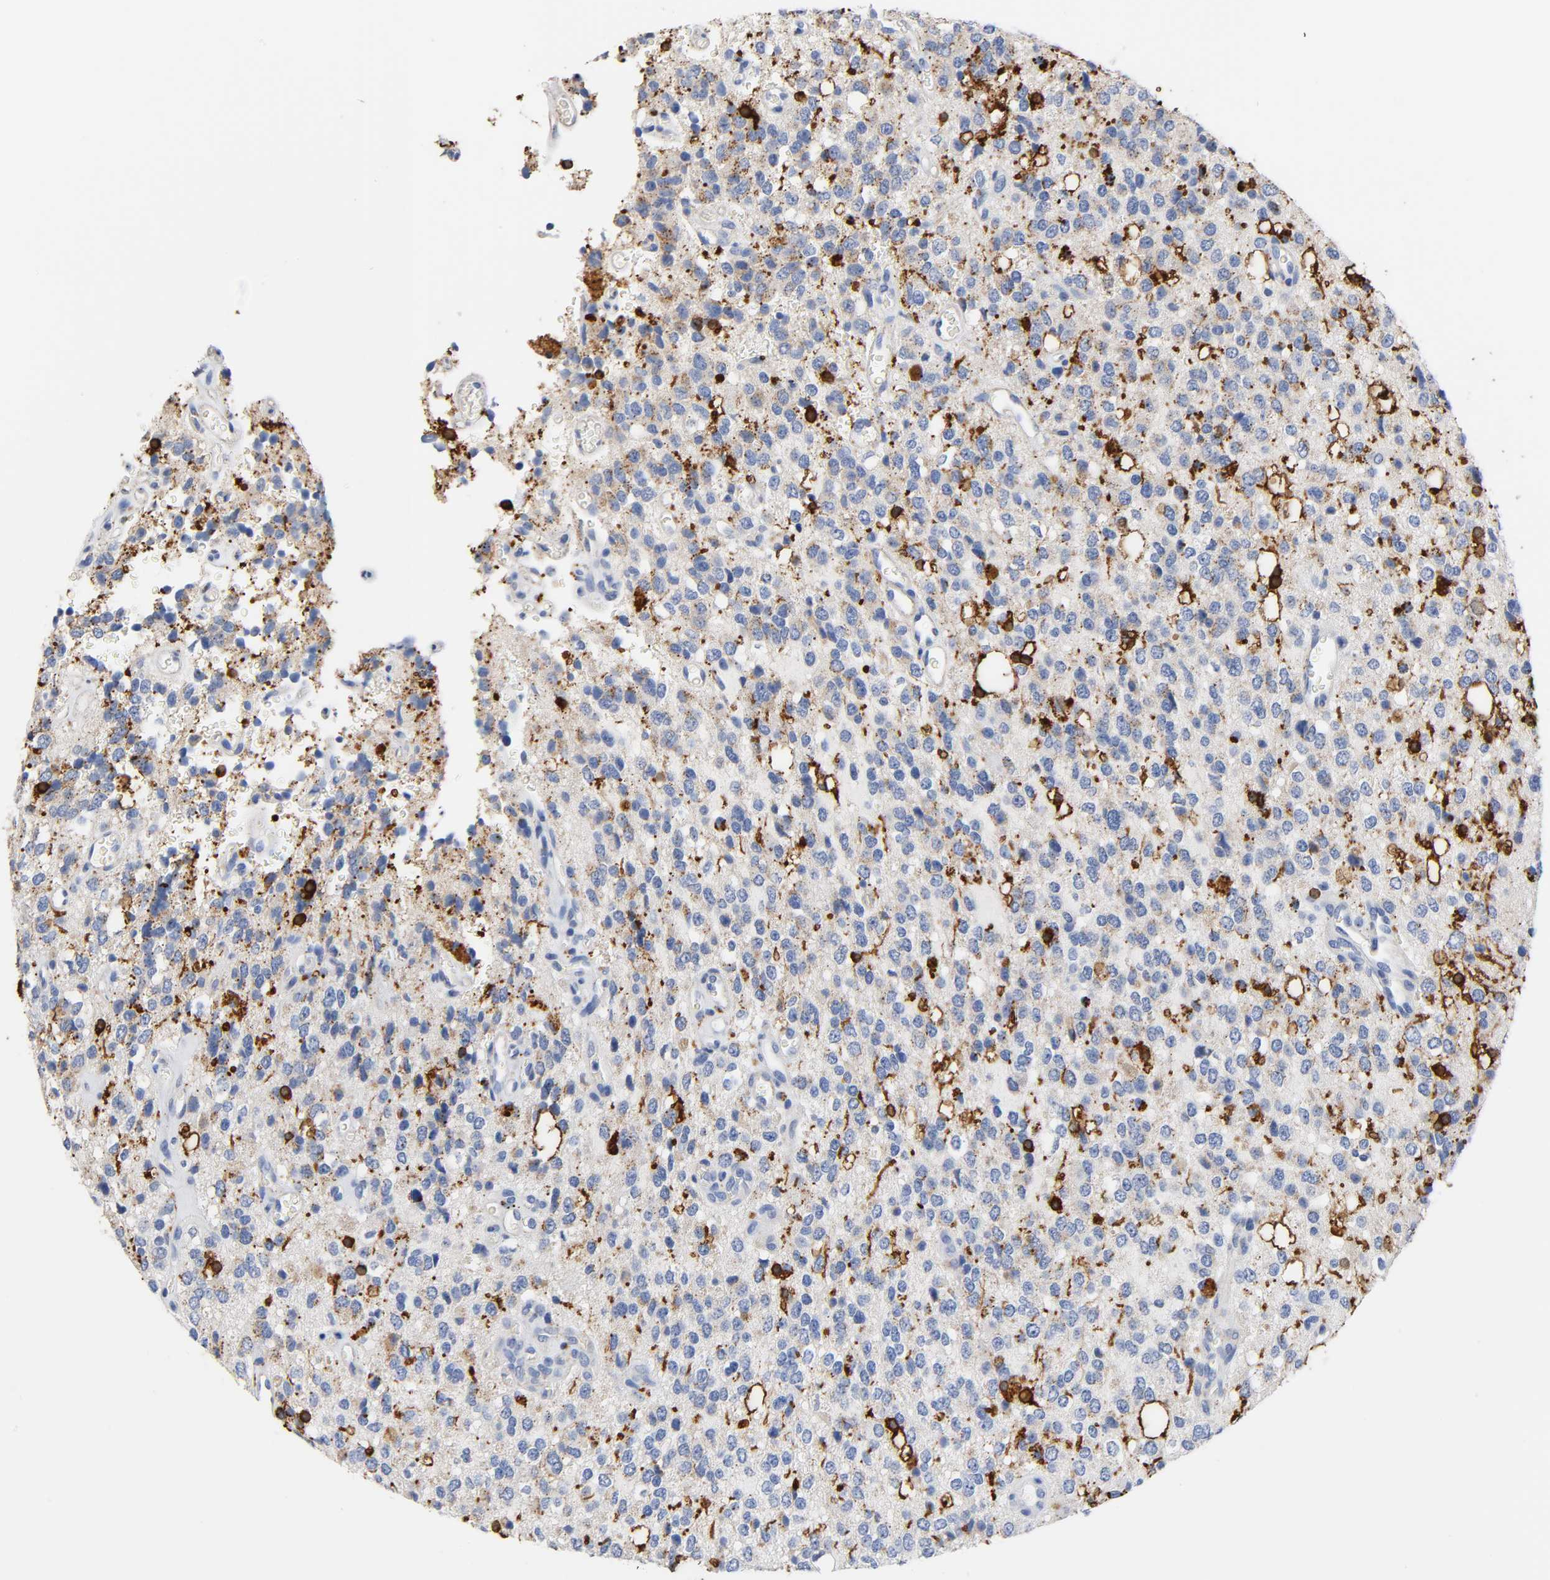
{"staining": {"intensity": "strong", "quantity": "<25%", "location": "cytoplasmic/membranous"}, "tissue": "glioma", "cell_type": "Tumor cells", "image_type": "cancer", "snomed": [{"axis": "morphology", "description": "Glioma, malignant, High grade"}, {"axis": "topography", "description": "Brain"}], "caption": "This image displays immunohistochemistry staining of glioma, with medium strong cytoplasmic/membranous positivity in about <25% of tumor cells.", "gene": "PLP1", "patient": {"sex": "male", "age": 47}}